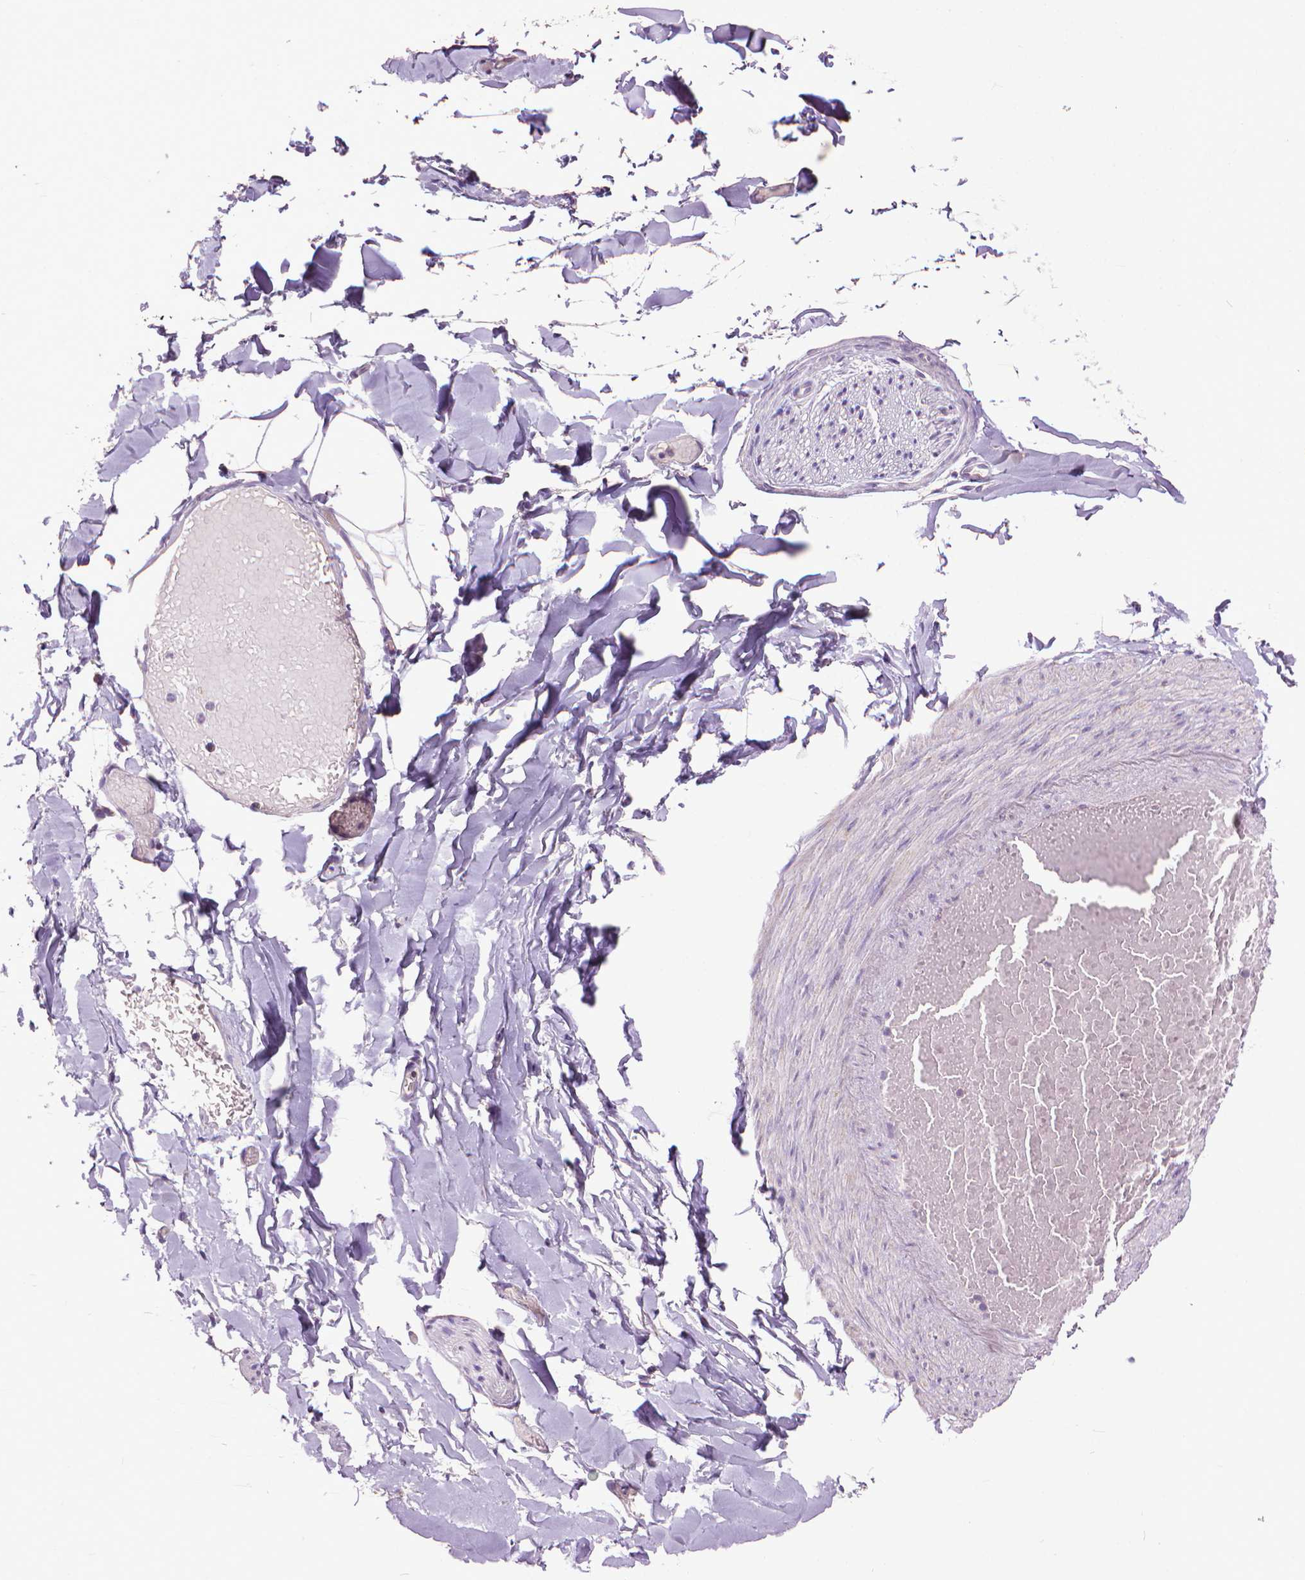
{"staining": {"intensity": "negative", "quantity": "none", "location": "none"}, "tissue": "adipose tissue", "cell_type": "Adipocytes", "image_type": "normal", "snomed": [{"axis": "morphology", "description": "Normal tissue, NOS"}, {"axis": "topography", "description": "Gallbladder"}, {"axis": "topography", "description": "Peripheral nerve tissue"}], "caption": "DAB (3,3'-diaminobenzidine) immunohistochemical staining of normal adipose tissue shows no significant expression in adipocytes.", "gene": "VDAC1", "patient": {"sex": "female", "age": 45}}